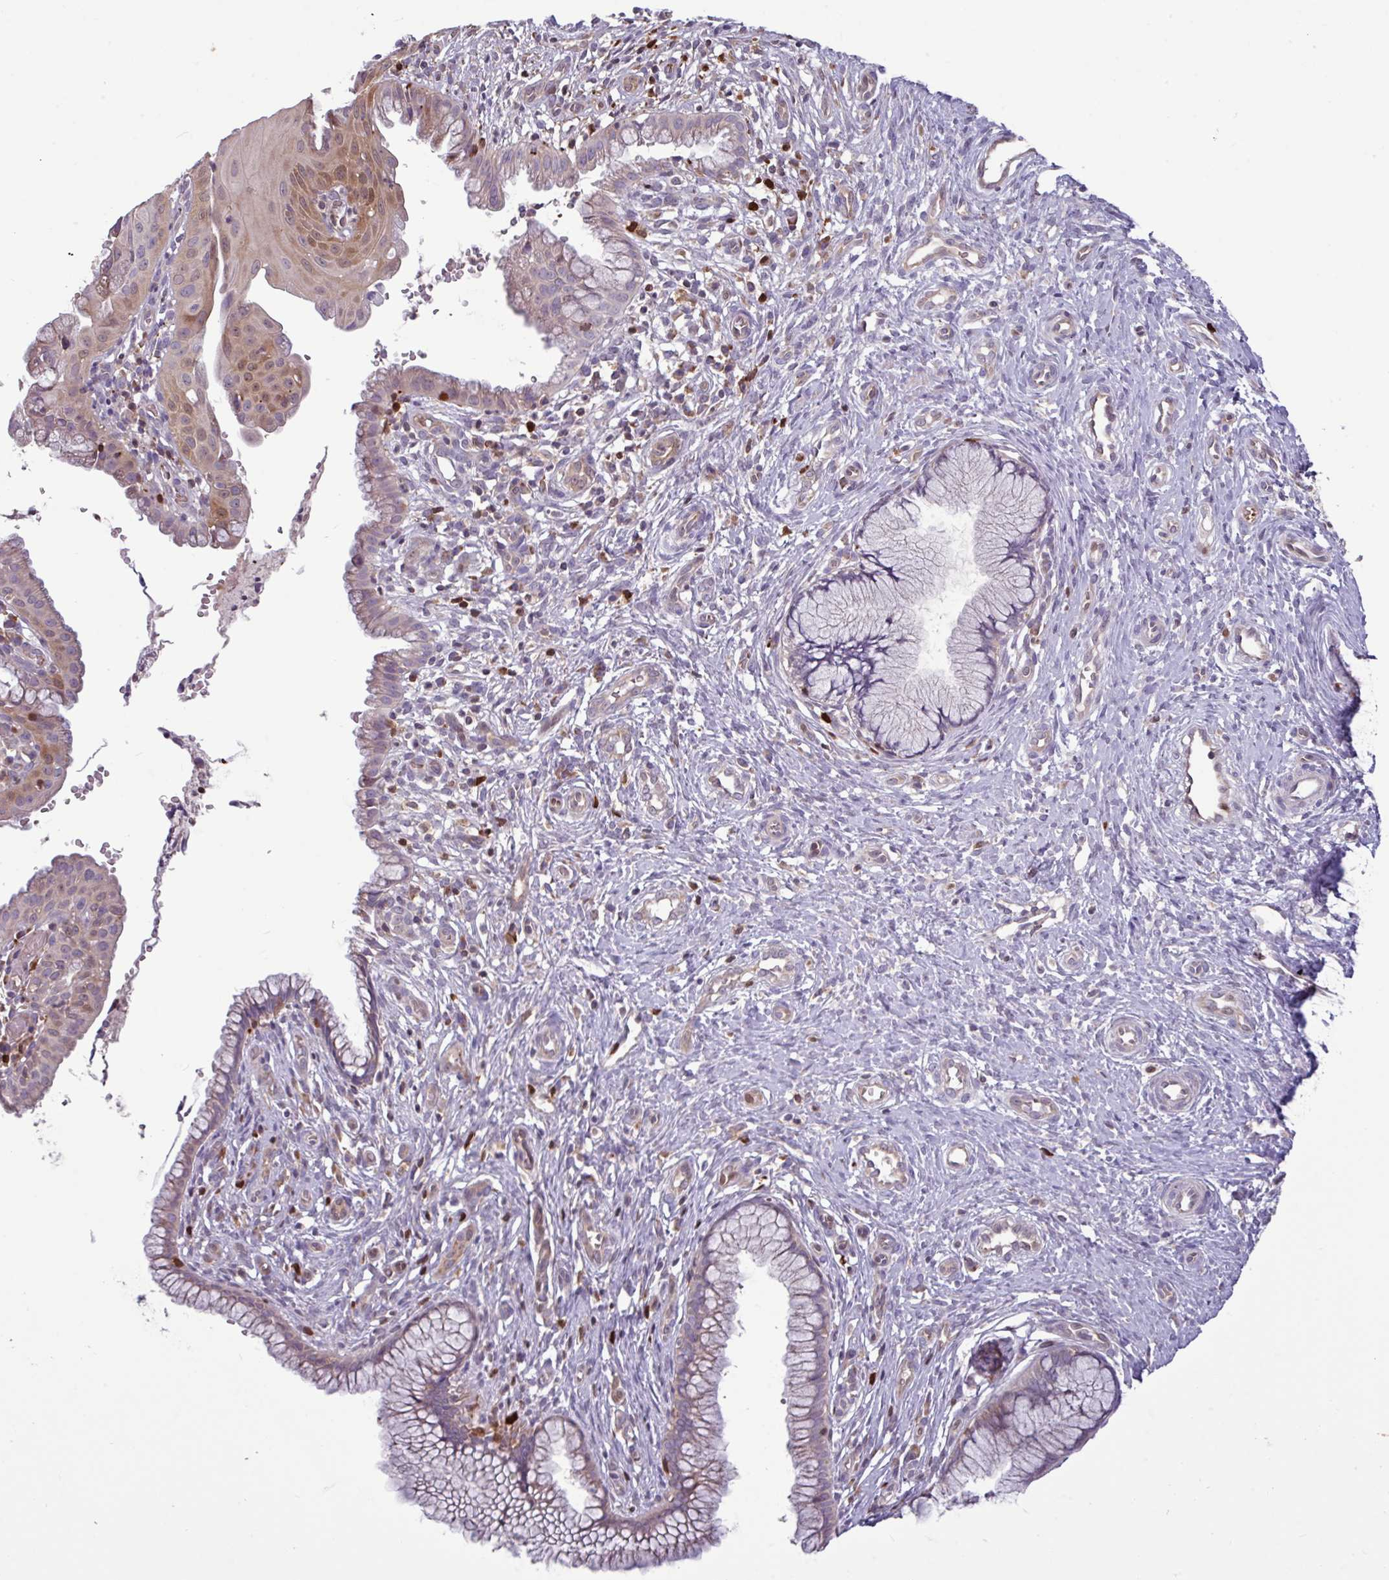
{"staining": {"intensity": "weak", "quantity": "<25%", "location": "cytoplasmic/membranous,nuclear"}, "tissue": "cervix", "cell_type": "Glandular cells", "image_type": "normal", "snomed": [{"axis": "morphology", "description": "Normal tissue, NOS"}, {"axis": "topography", "description": "Cervix"}], "caption": "Image shows no significant protein positivity in glandular cells of benign cervix.", "gene": "SEC61G", "patient": {"sex": "female", "age": 36}}